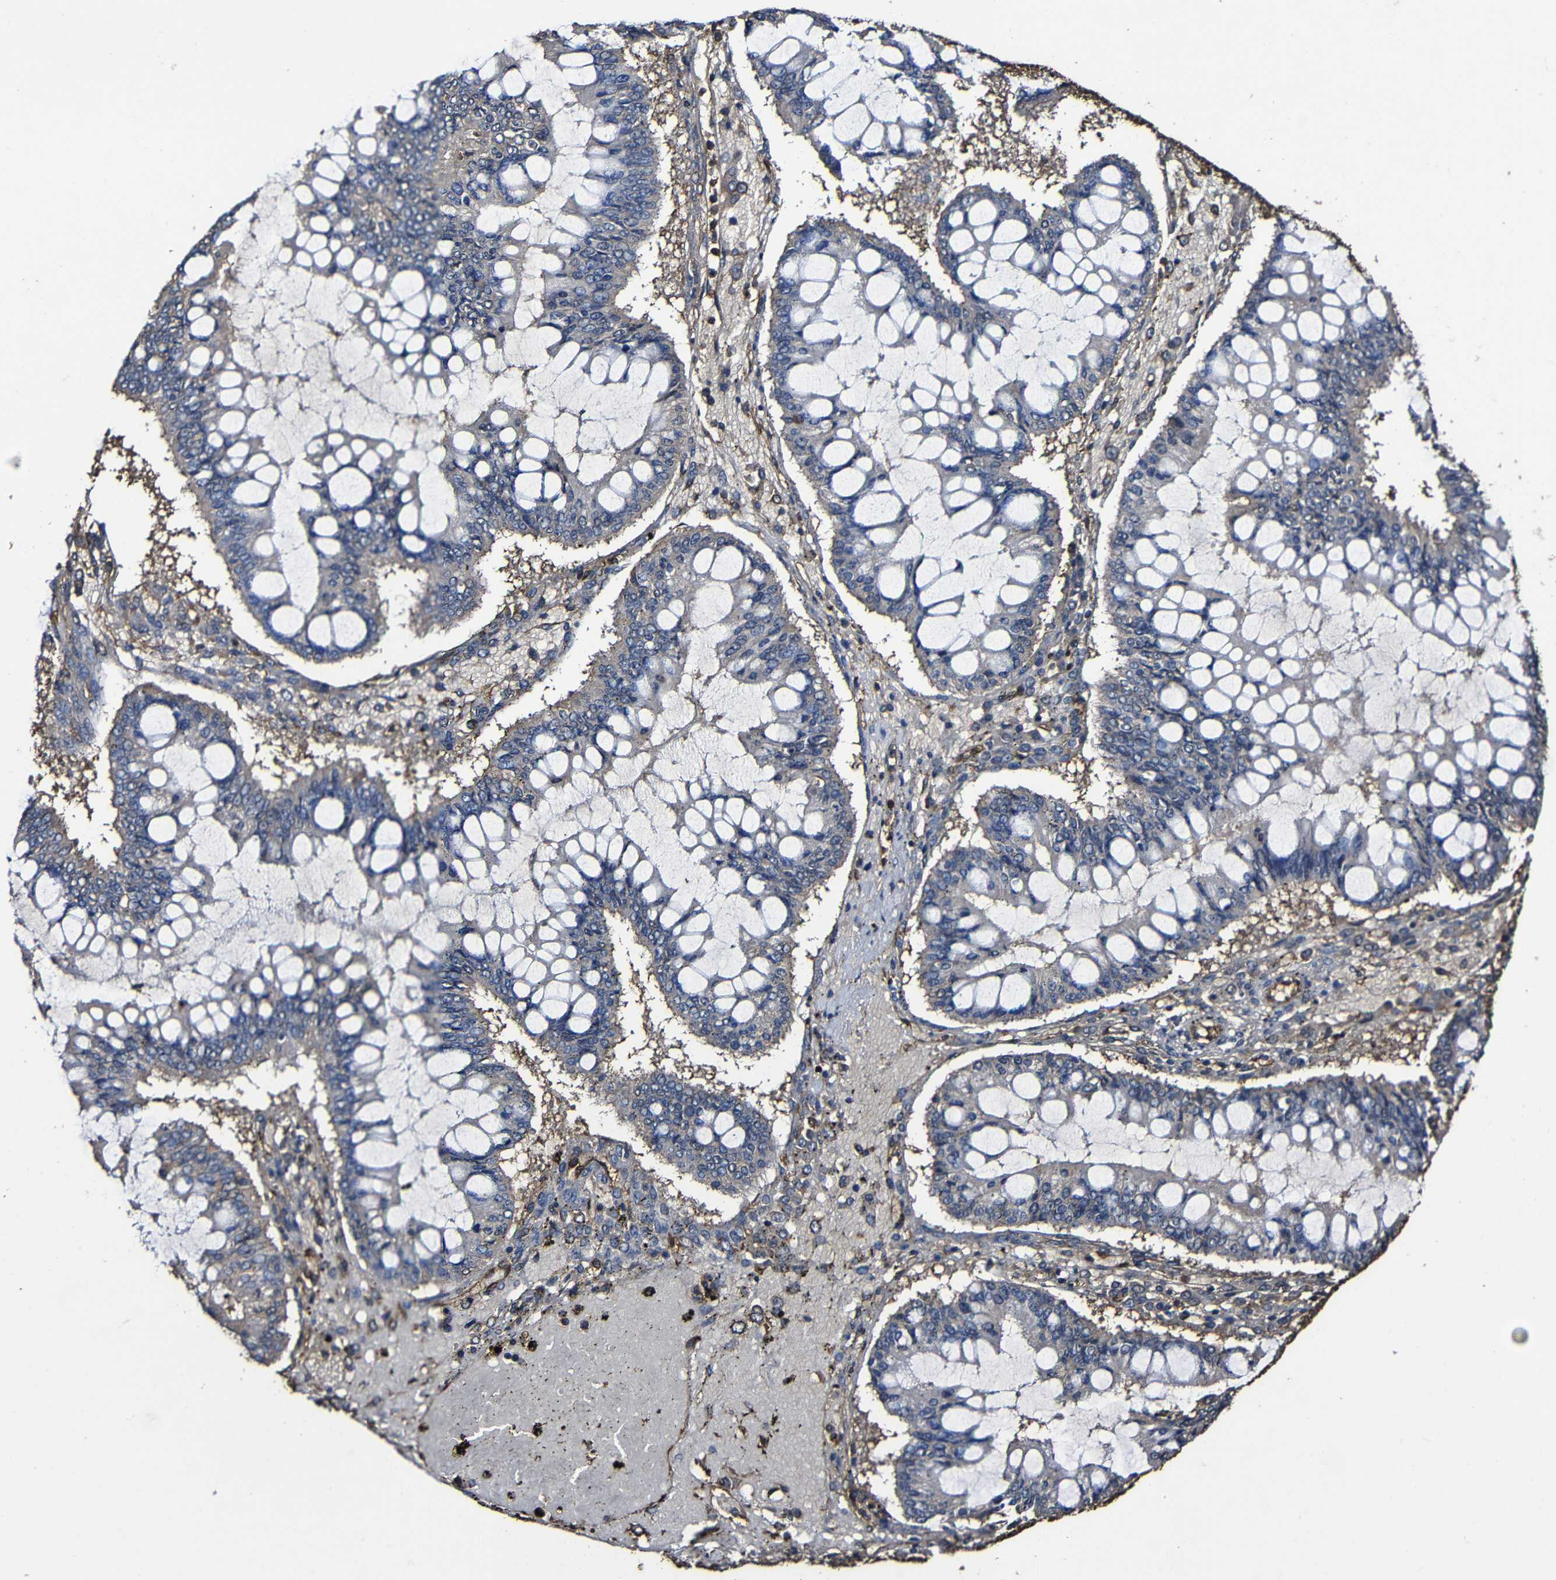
{"staining": {"intensity": "weak", "quantity": "<25%", "location": "cytoplasmic/membranous"}, "tissue": "ovarian cancer", "cell_type": "Tumor cells", "image_type": "cancer", "snomed": [{"axis": "morphology", "description": "Cystadenocarcinoma, mucinous, NOS"}, {"axis": "topography", "description": "Ovary"}], "caption": "Photomicrograph shows no significant protein positivity in tumor cells of ovarian cancer (mucinous cystadenocarcinoma).", "gene": "MSN", "patient": {"sex": "female", "age": 73}}